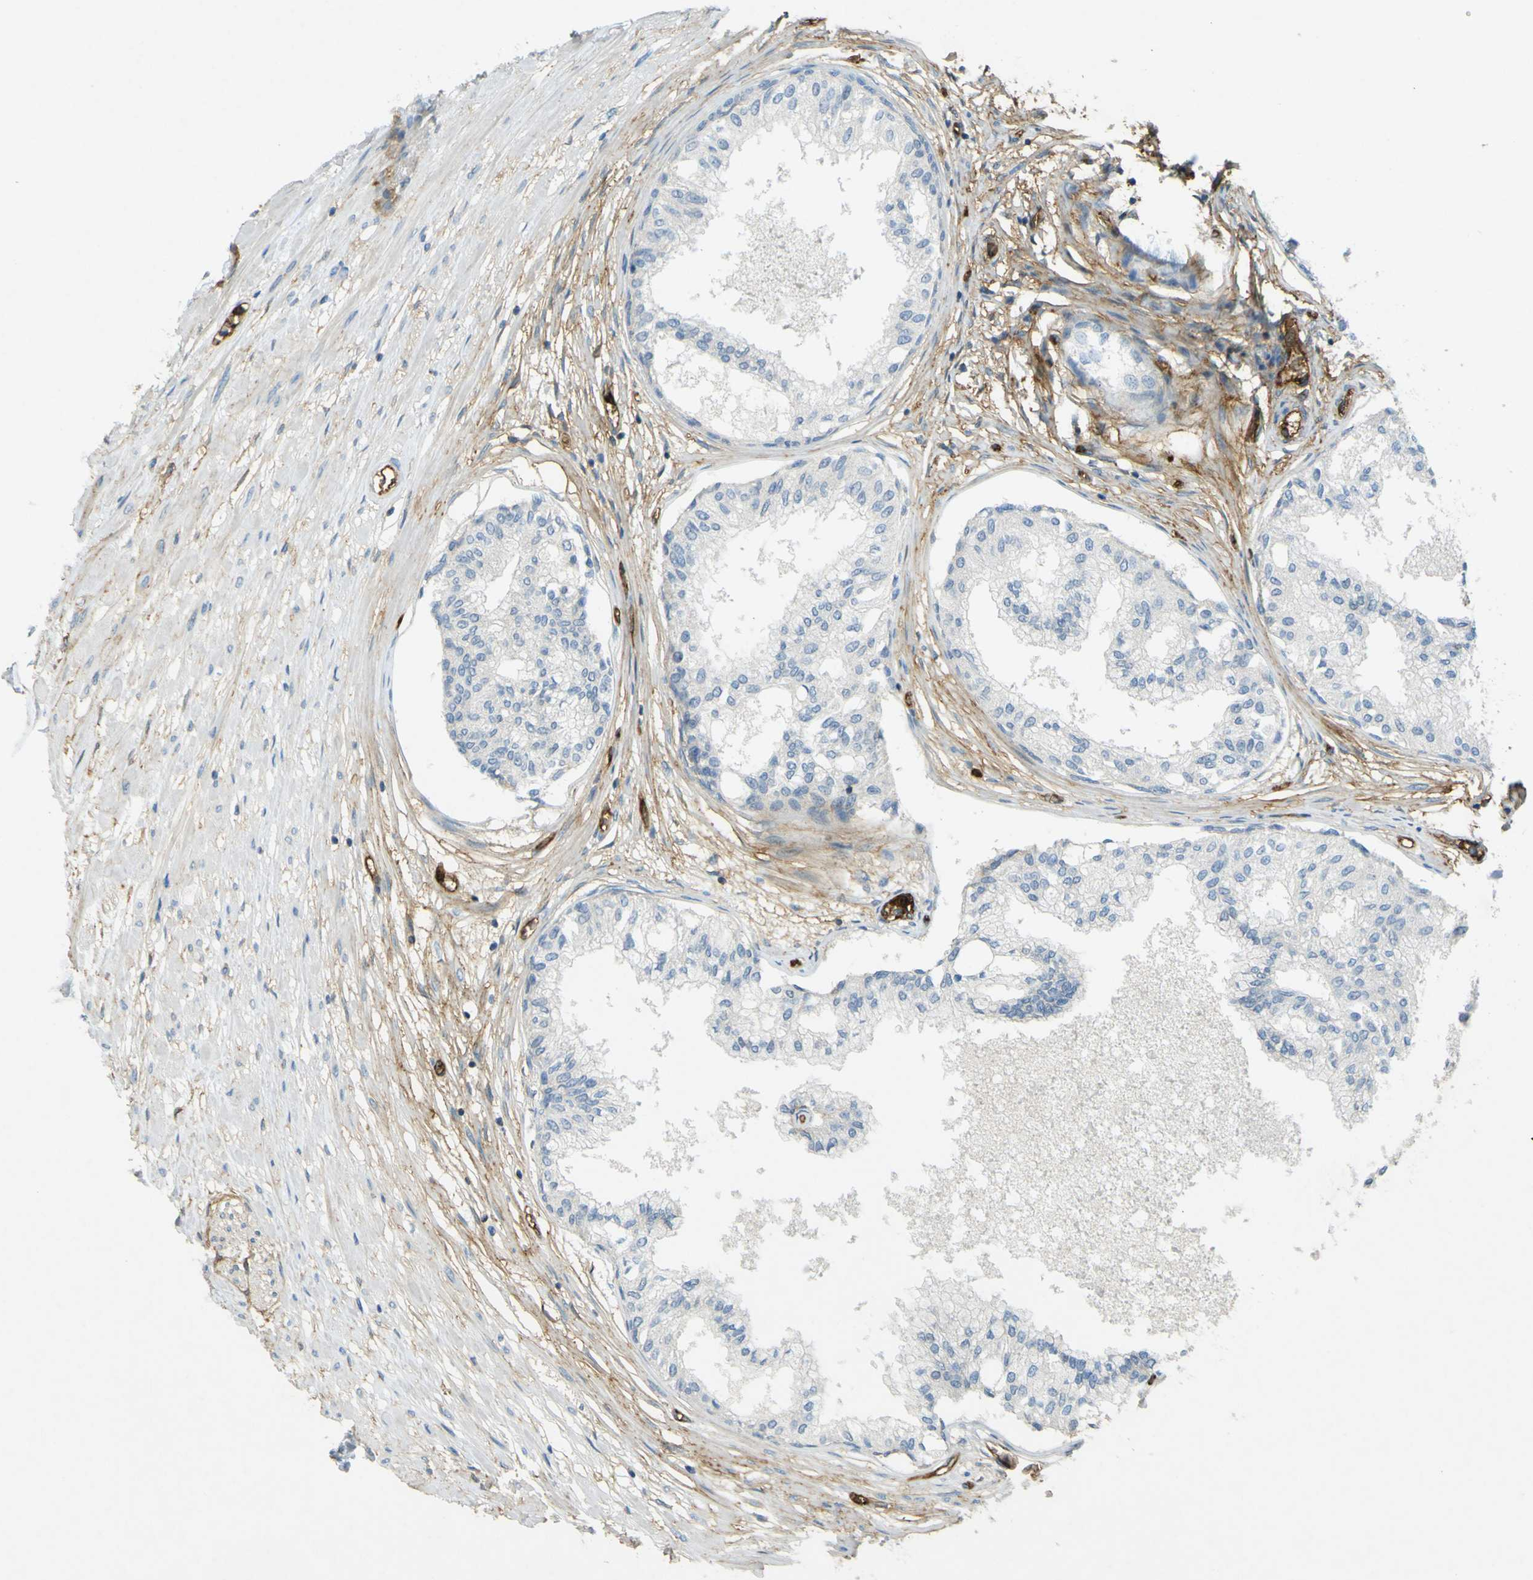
{"staining": {"intensity": "moderate", "quantity": "<25%", "location": "cytoplasmic/membranous"}, "tissue": "prostate", "cell_type": "Glandular cells", "image_type": "normal", "snomed": [{"axis": "morphology", "description": "Normal tissue, NOS"}, {"axis": "topography", "description": "Prostate"}, {"axis": "topography", "description": "Seminal veicle"}], "caption": "Human prostate stained with a brown dye displays moderate cytoplasmic/membranous positive expression in approximately <25% of glandular cells.", "gene": "PLXDC1", "patient": {"sex": "male", "age": 60}}